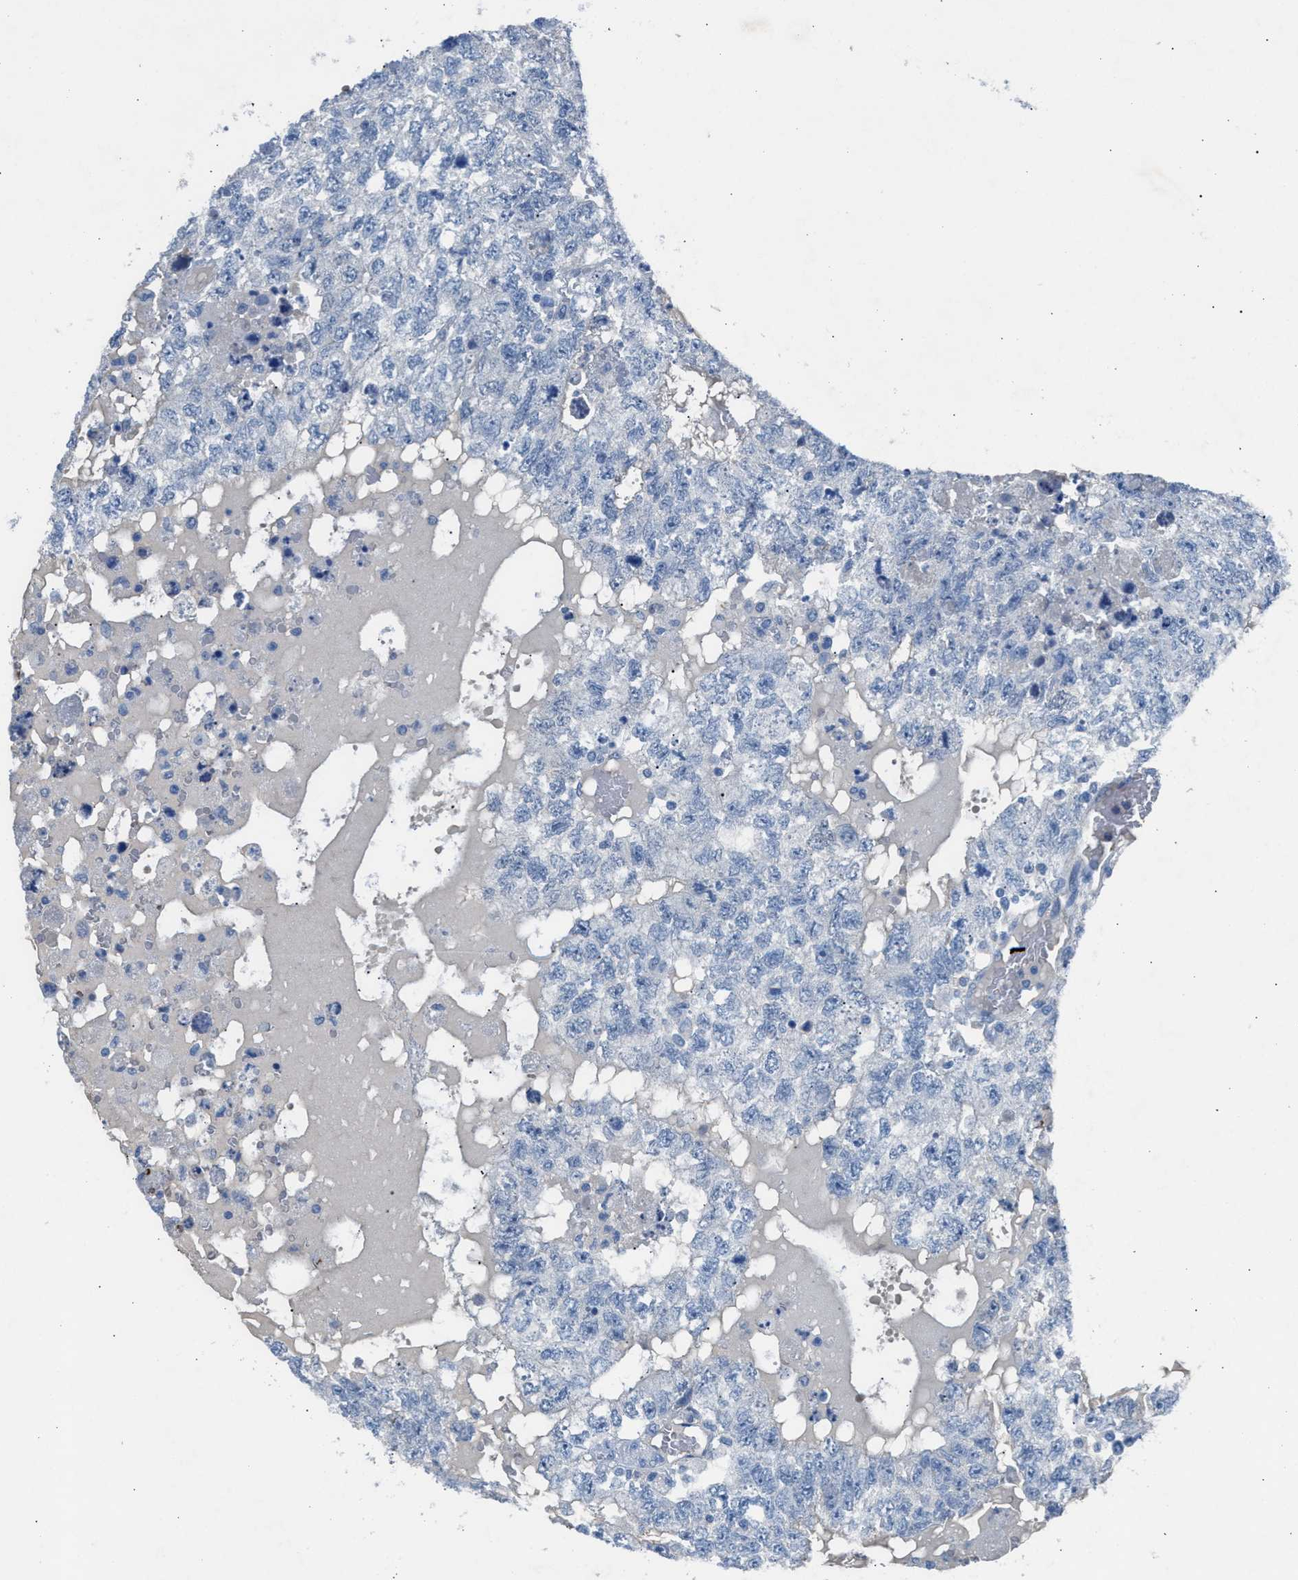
{"staining": {"intensity": "negative", "quantity": "none", "location": "none"}, "tissue": "testis cancer", "cell_type": "Tumor cells", "image_type": "cancer", "snomed": [{"axis": "morphology", "description": "Carcinoma, Embryonal, NOS"}, {"axis": "topography", "description": "Testis"}], "caption": "Immunohistochemistry (IHC) image of testis cancer (embryonal carcinoma) stained for a protein (brown), which exhibits no staining in tumor cells.", "gene": "CFAP77", "patient": {"sex": "male", "age": 36}}